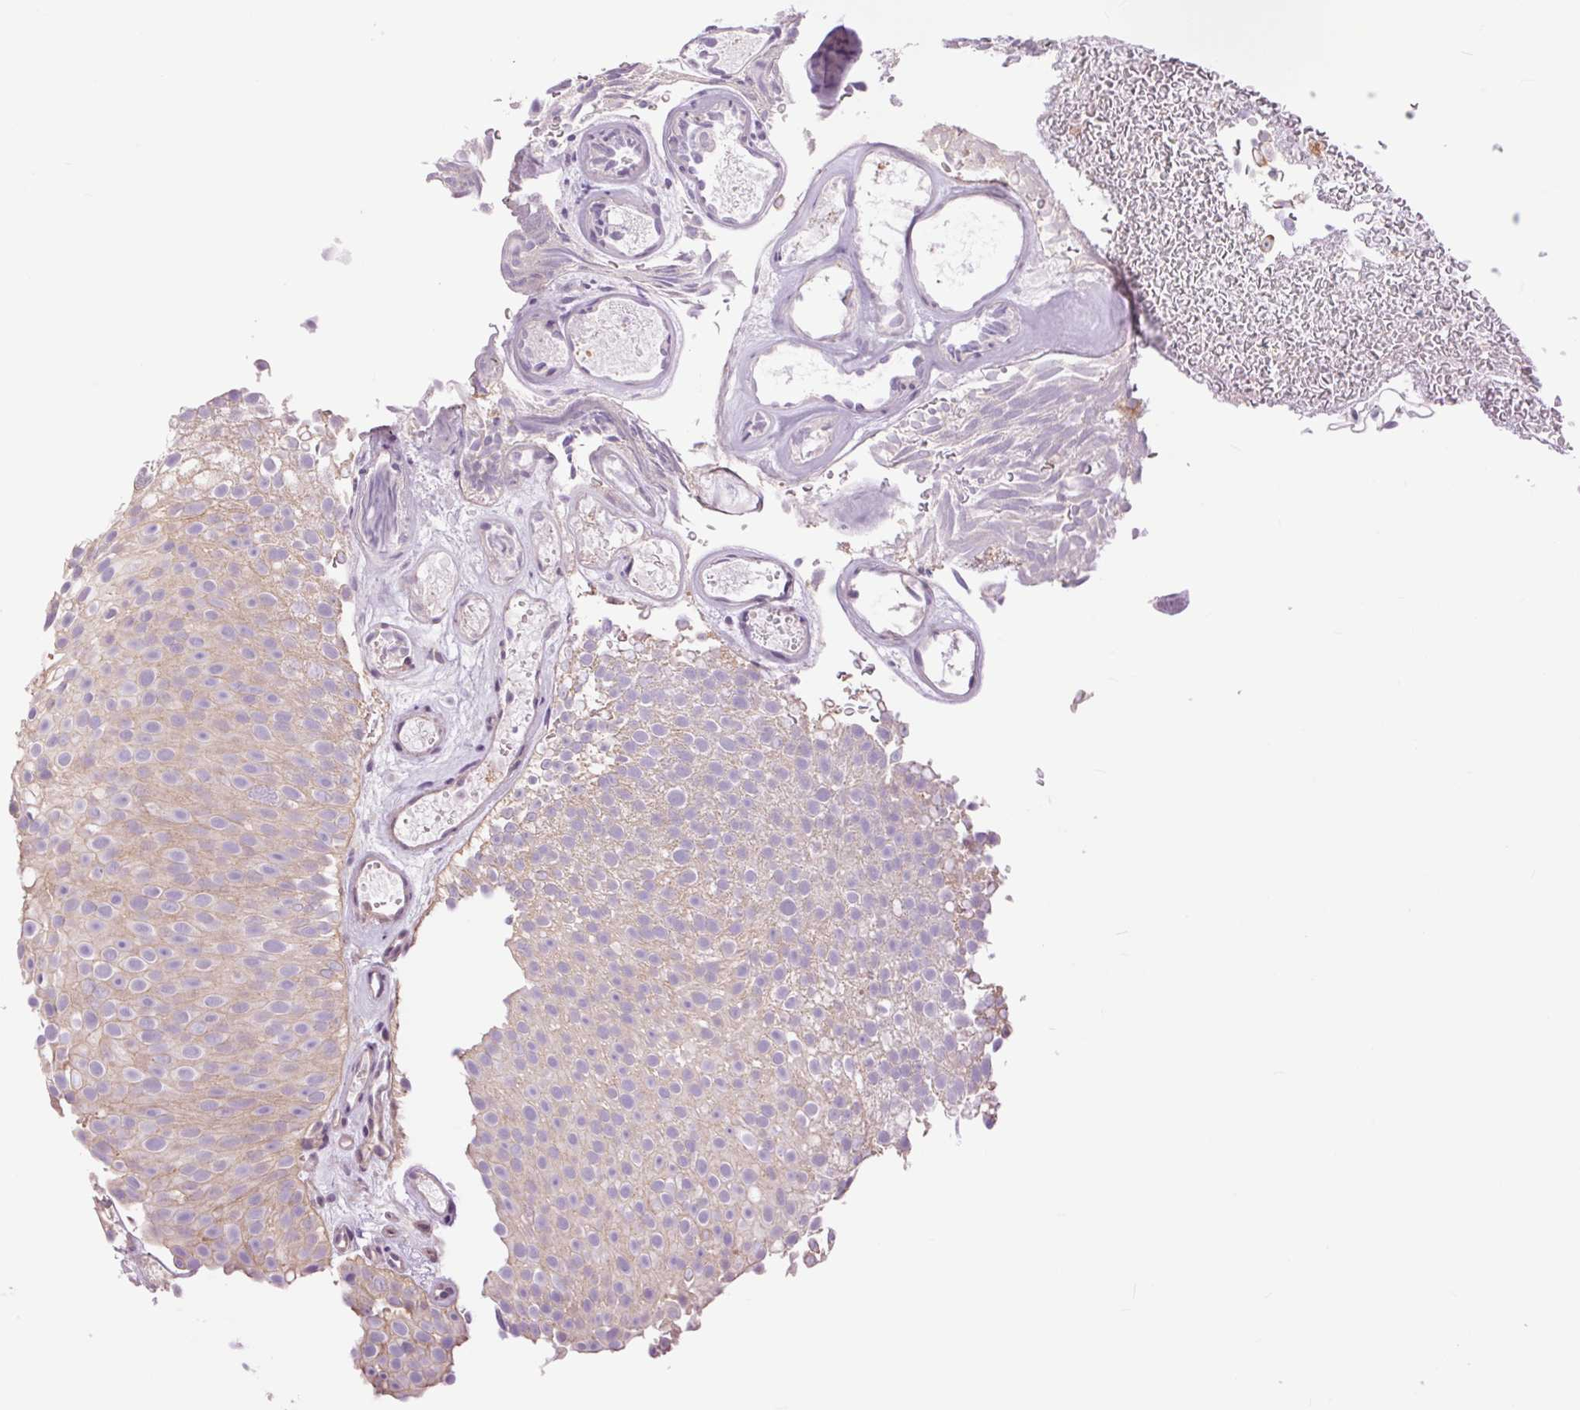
{"staining": {"intensity": "weak", "quantity": "<25%", "location": "cytoplasmic/membranous"}, "tissue": "urothelial cancer", "cell_type": "Tumor cells", "image_type": "cancer", "snomed": [{"axis": "morphology", "description": "Urothelial carcinoma, Low grade"}, {"axis": "topography", "description": "Urinary bladder"}], "caption": "Urothelial cancer stained for a protein using immunohistochemistry (IHC) exhibits no positivity tumor cells.", "gene": "CTNNA3", "patient": {"sex": "male", "age": 78}}